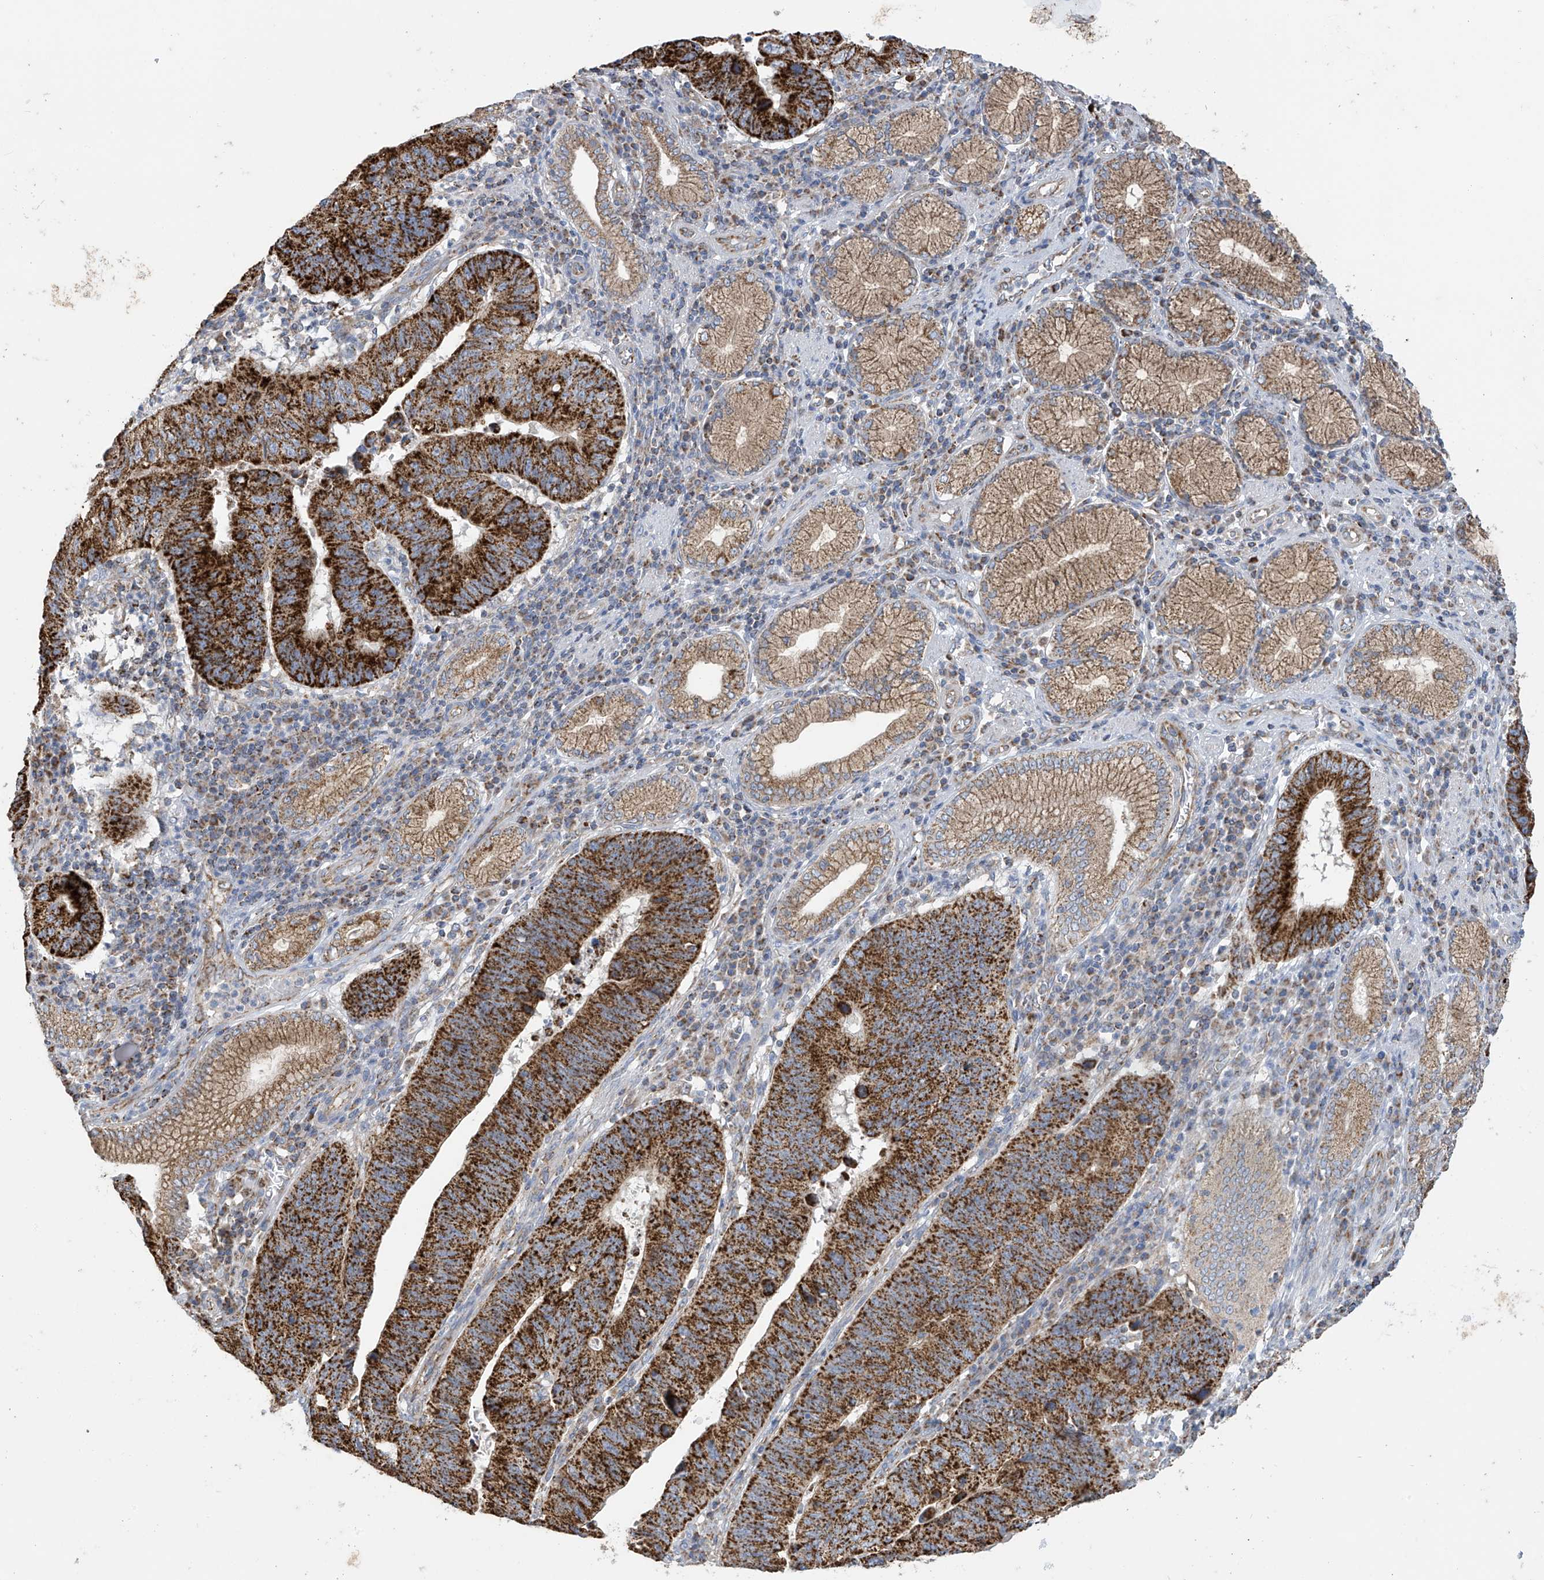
{"staining": {"intensity": "strong", "quantity": ">75%", "location": "cytoplasmic/membranous"}, "tissue": "stomach cancer", "cell_type": "Tumor cells", "image_type": "cancer", "snomed": [{"axis": "morphology", "description": "Adenocarcinoma, NOS"}, {"axis": "topography", "description": "Stomach"}], "caption": "A photomicrograph showing strong cytoplasmic/membranous expression in approximately >75% of tumor cells in stomach cancer (adenocarcinoma), as visualized by brown immunohistochemical staining.", "gene": "PNPT1", "patient": {"sex": "male", "age": 59}}